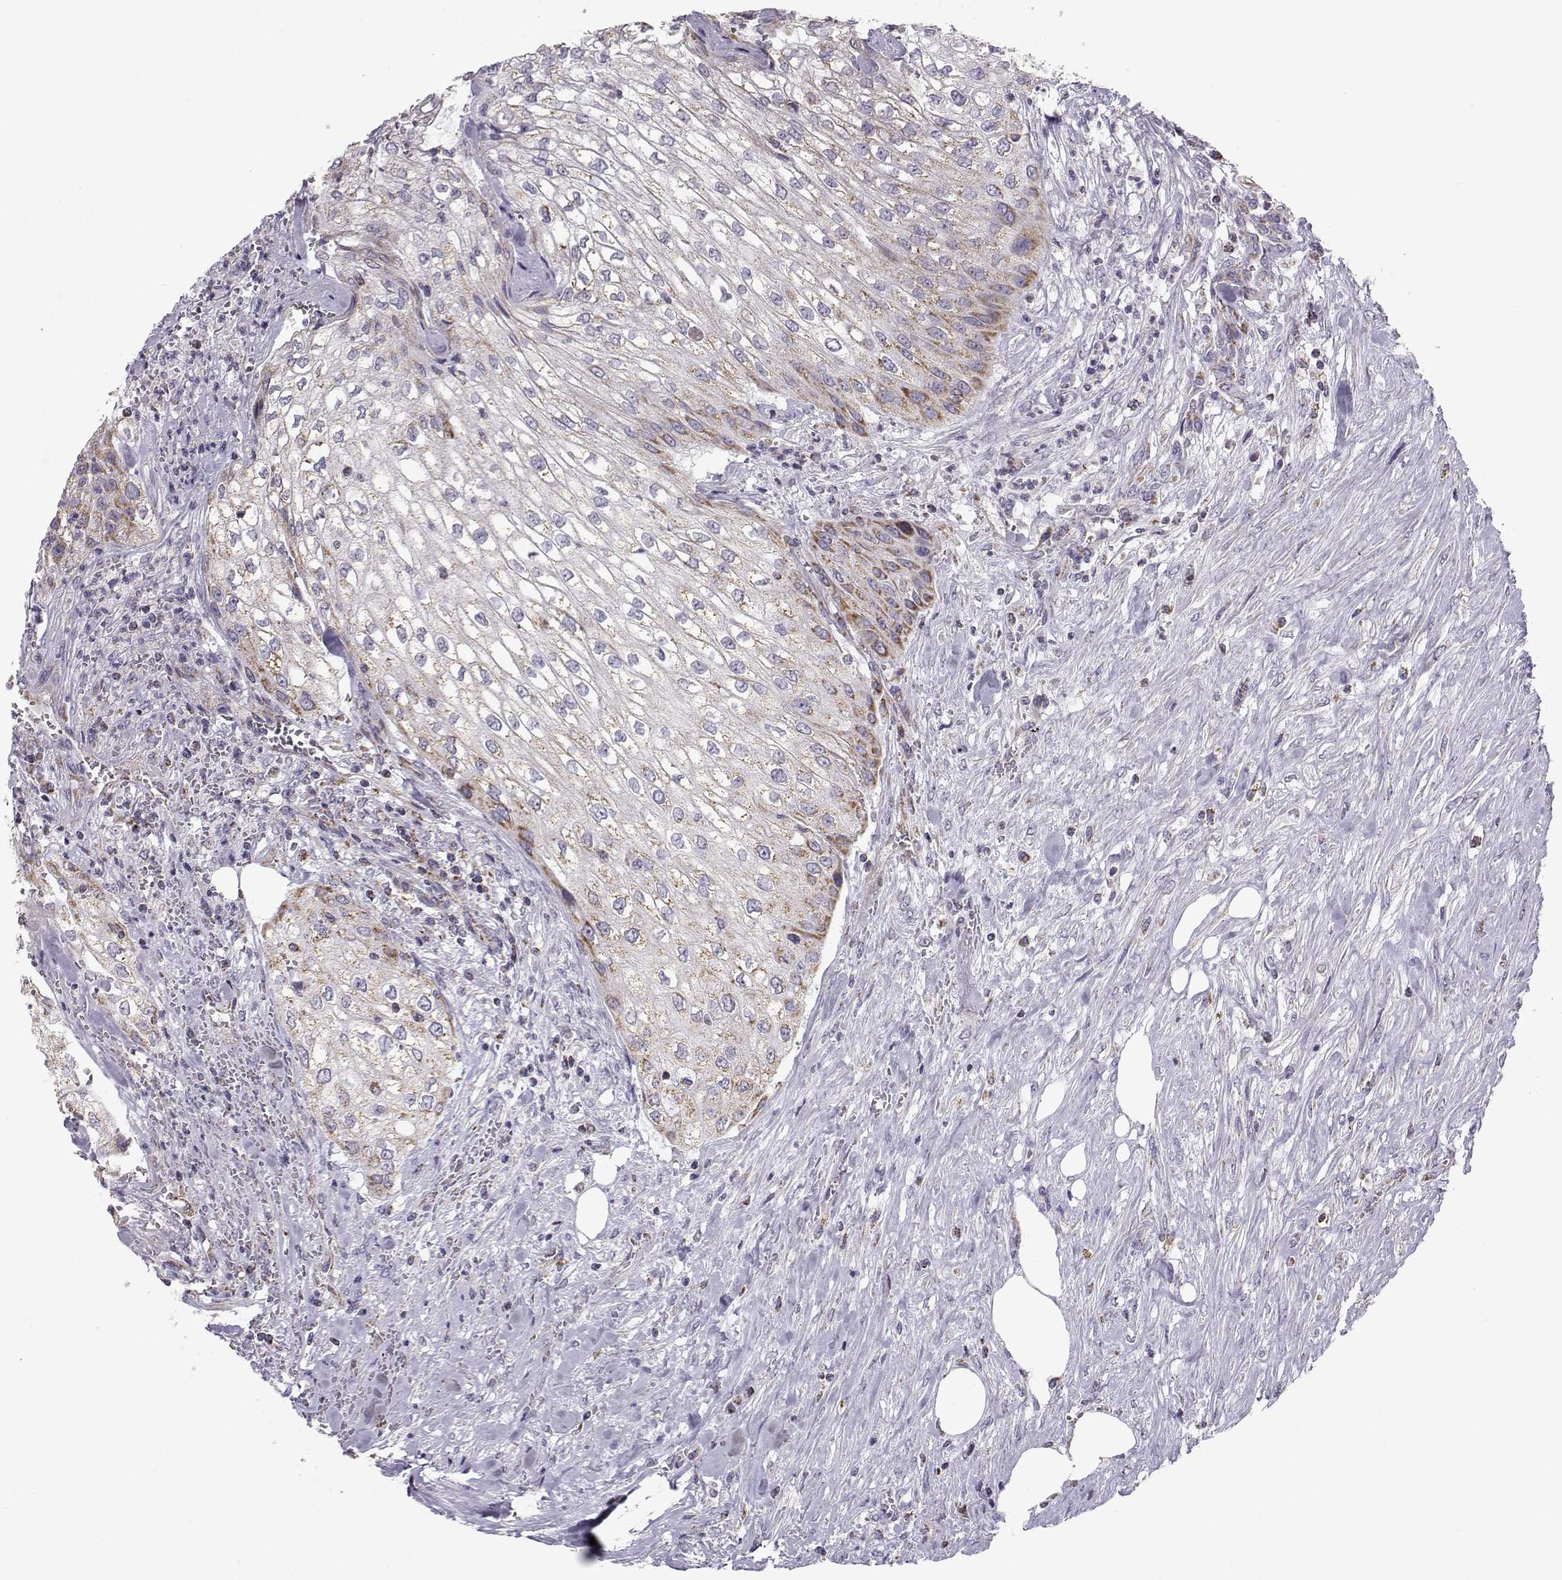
{"staining": {"intensity": "moderate", "quantity": "<25%", "location": "cytoplasmic/membranous"}, "tissue": "urothelial cancer", "cell_type": "Tumor cells", "image_type": "cancer", "snomed": [{"axis": "morphology", "description": "Urothelial carcinoma, High grade"}, {"axis": "topography", "description": "Urinary bladder"}], "caption": "Urothelial carcinoma (high-grade) stained with IHC shows moderate cytoplasmic/membranous positivity in approximately <25% of tumor cells.", "gene": "NECAB3", "patient": {"sex": "male", "age": 62}}